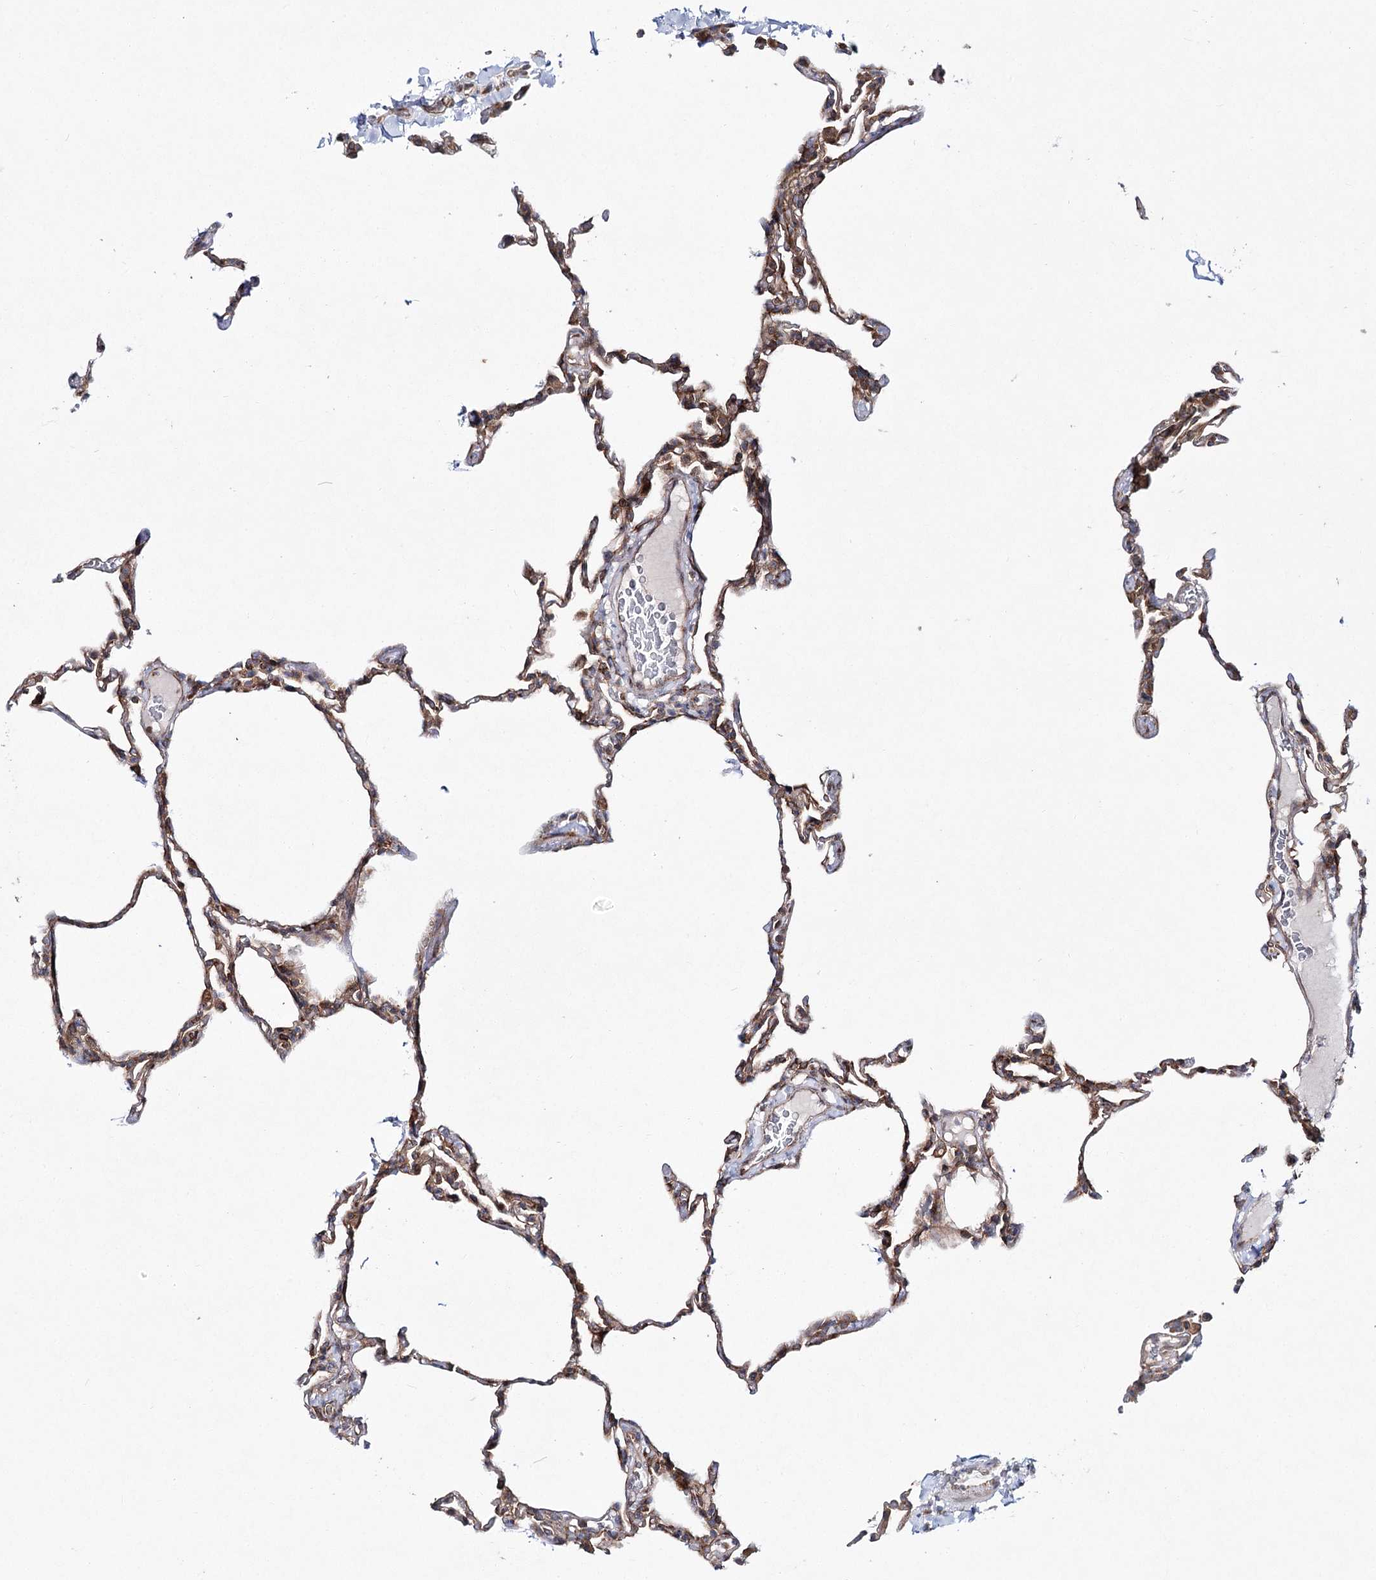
{"staining": {"intensity": "moderate", "quantity": ">75%", "location": "cytoplasmic/membranous"}, "tissue": "lung", "cell_type": "Alveolar cells", "image_type": "normal", "snomed": [{"axis": "morphology", "description": "Normal tissue, NOS"}, {"axis": "topography", "description": "Lung"}], "caption": "DAB (3,3'-diaminobenzidine) immunohistochemical staining of benign lung displays moderate cytoplasmic/membranous protein staining in about >75% of alveolar cells. The staining was performed using DAB, with brown indicating positive protein expression. Nuclei are stained blue with hematoxylin.", "gene": "VWA2", "patient": {"sex": "male", "age": 20}}